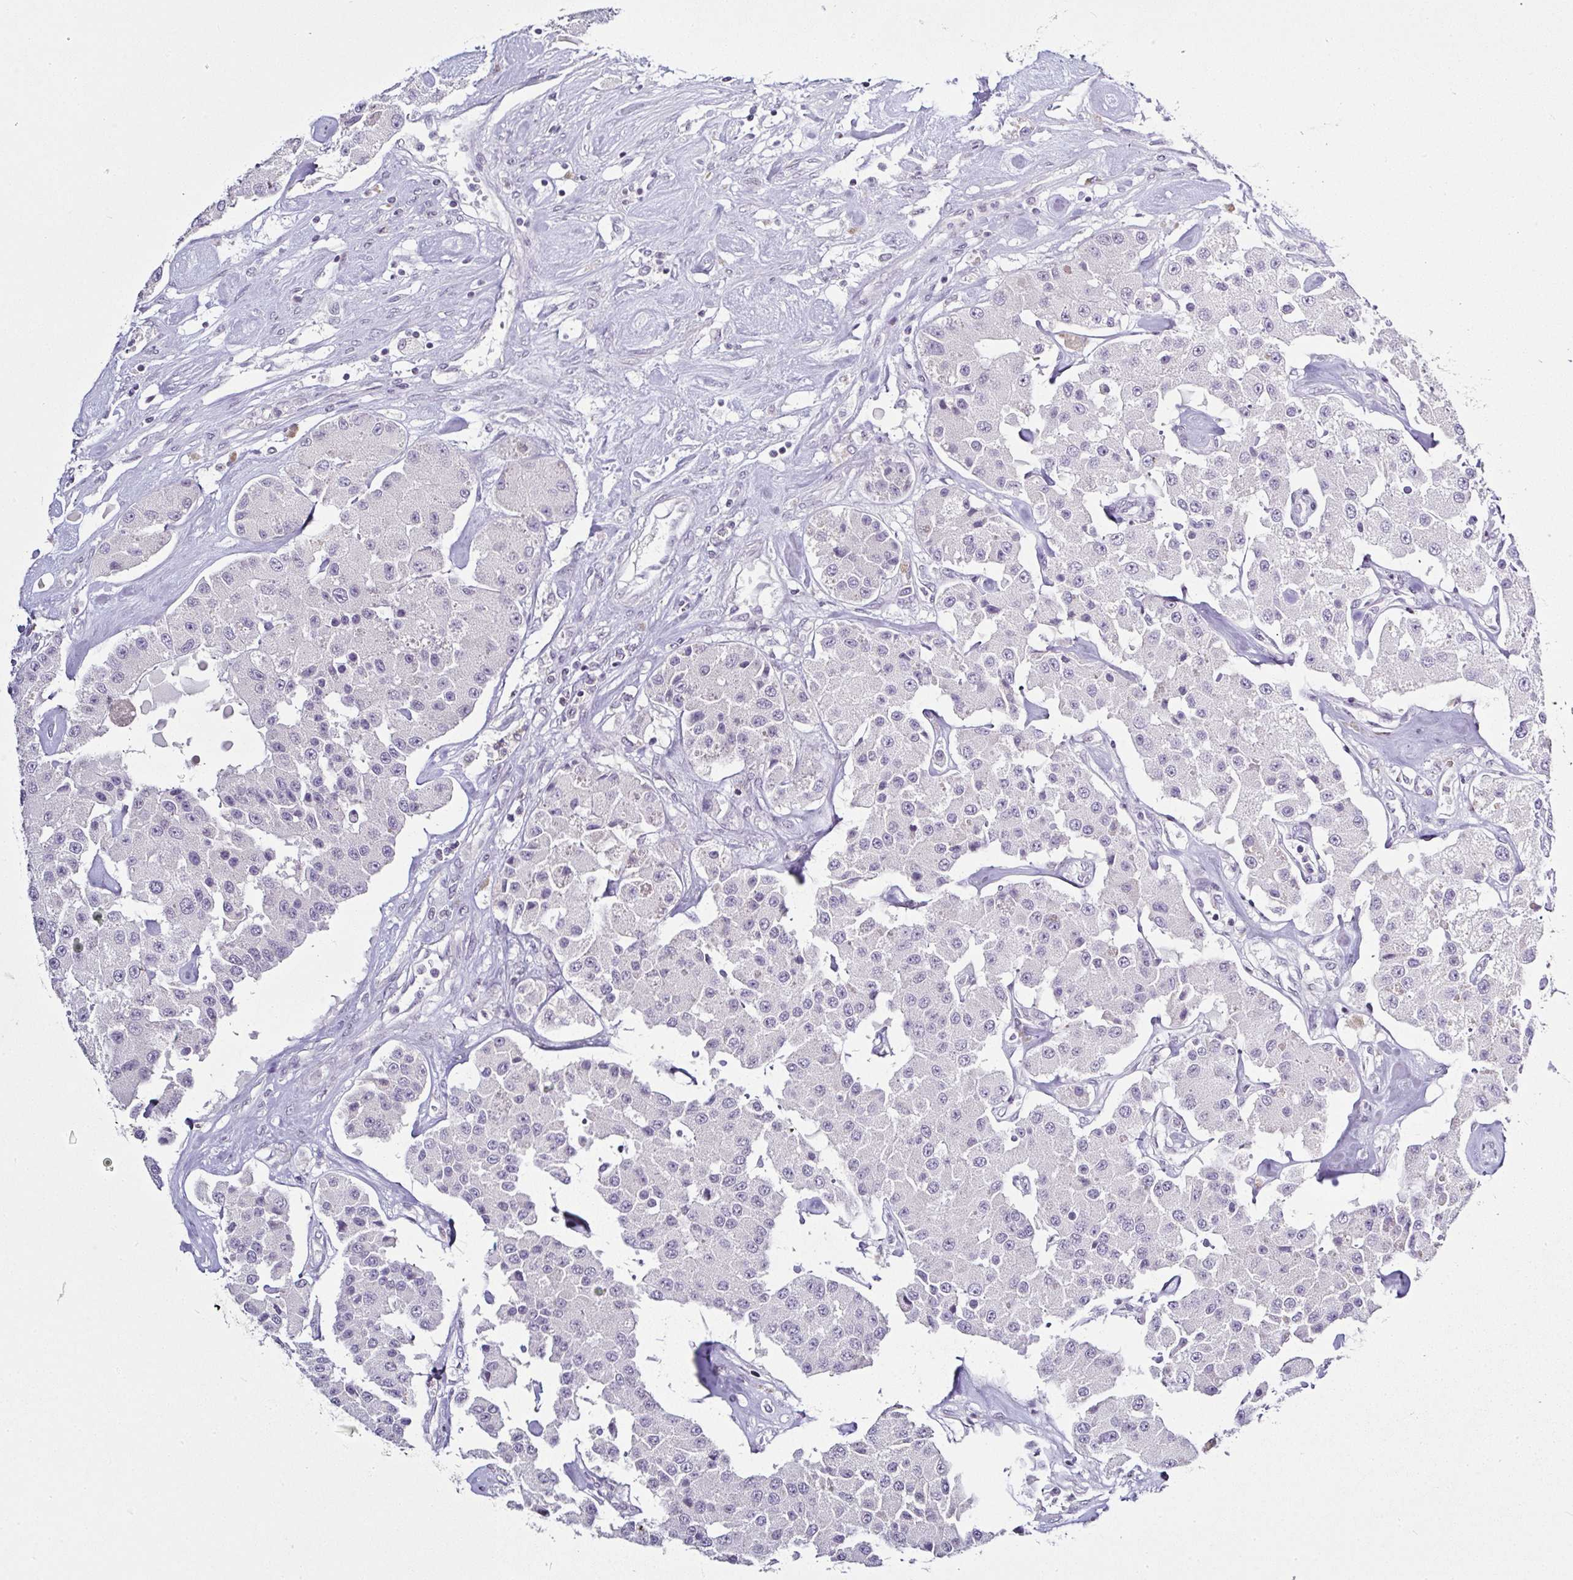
{"staining": {"intensity": "negative", "quantity": "none", "location": "none"}, "tissue": "carcinoid", "cell_type": "Tumor cells", "image_type": "cancer", "snomed": [{"axis": "morphology", "description": "Carcinoid, malignant, NOS"}, {"axis": "topography", "description": "Pancreas"}], "caption": "Tumor cells show no significant protein positivity in carcinoid.", "gene": "SERPINB3", "patient": {"sex": "male", "age": 41}}